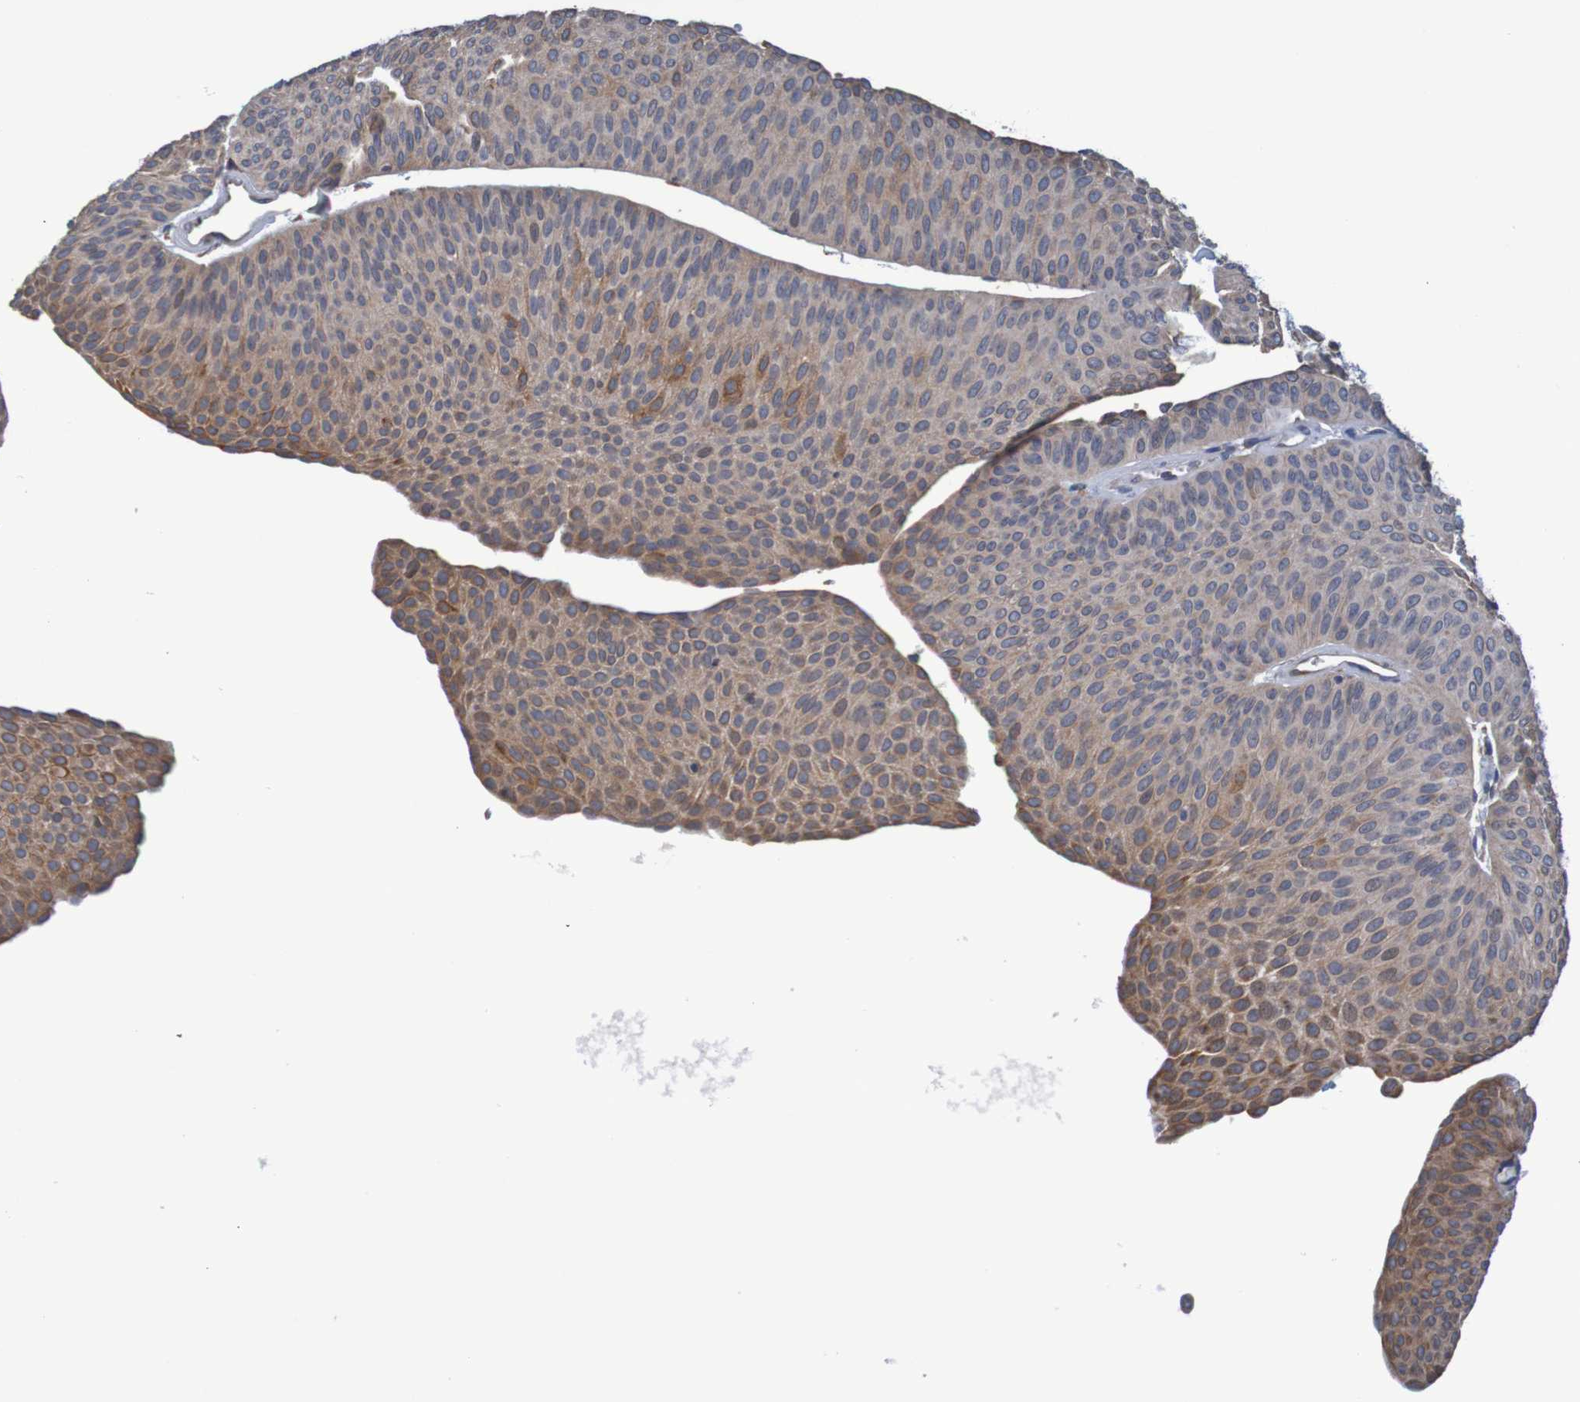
{"staining": {"intensity": "moderate", "quantity": ">75%", "location": "cytoplasmic/membranous"}, "tissue": "urothelial cancer", "cell_type": "Tumor cells", "image_type": "cancer", "snomed": [{"axis": "morphology", "description": "Urothelial carcinoma, Low grade"}, {"axis": "topography", "description": "Urinary bladder"}], "caption": "Urothelial cancer stained with DAB immunohistochemistry (IHC) shows medium levels of moderate cytoplasmic/membranous positivity in approximately >75% of tumor cells. (DAB (3,3'-diaminobenzidine) IHC, brown staining for protein, blue staining for nuclei).", "gene": "CLDN18", "patient": {"sex": "female", "age": 60}}